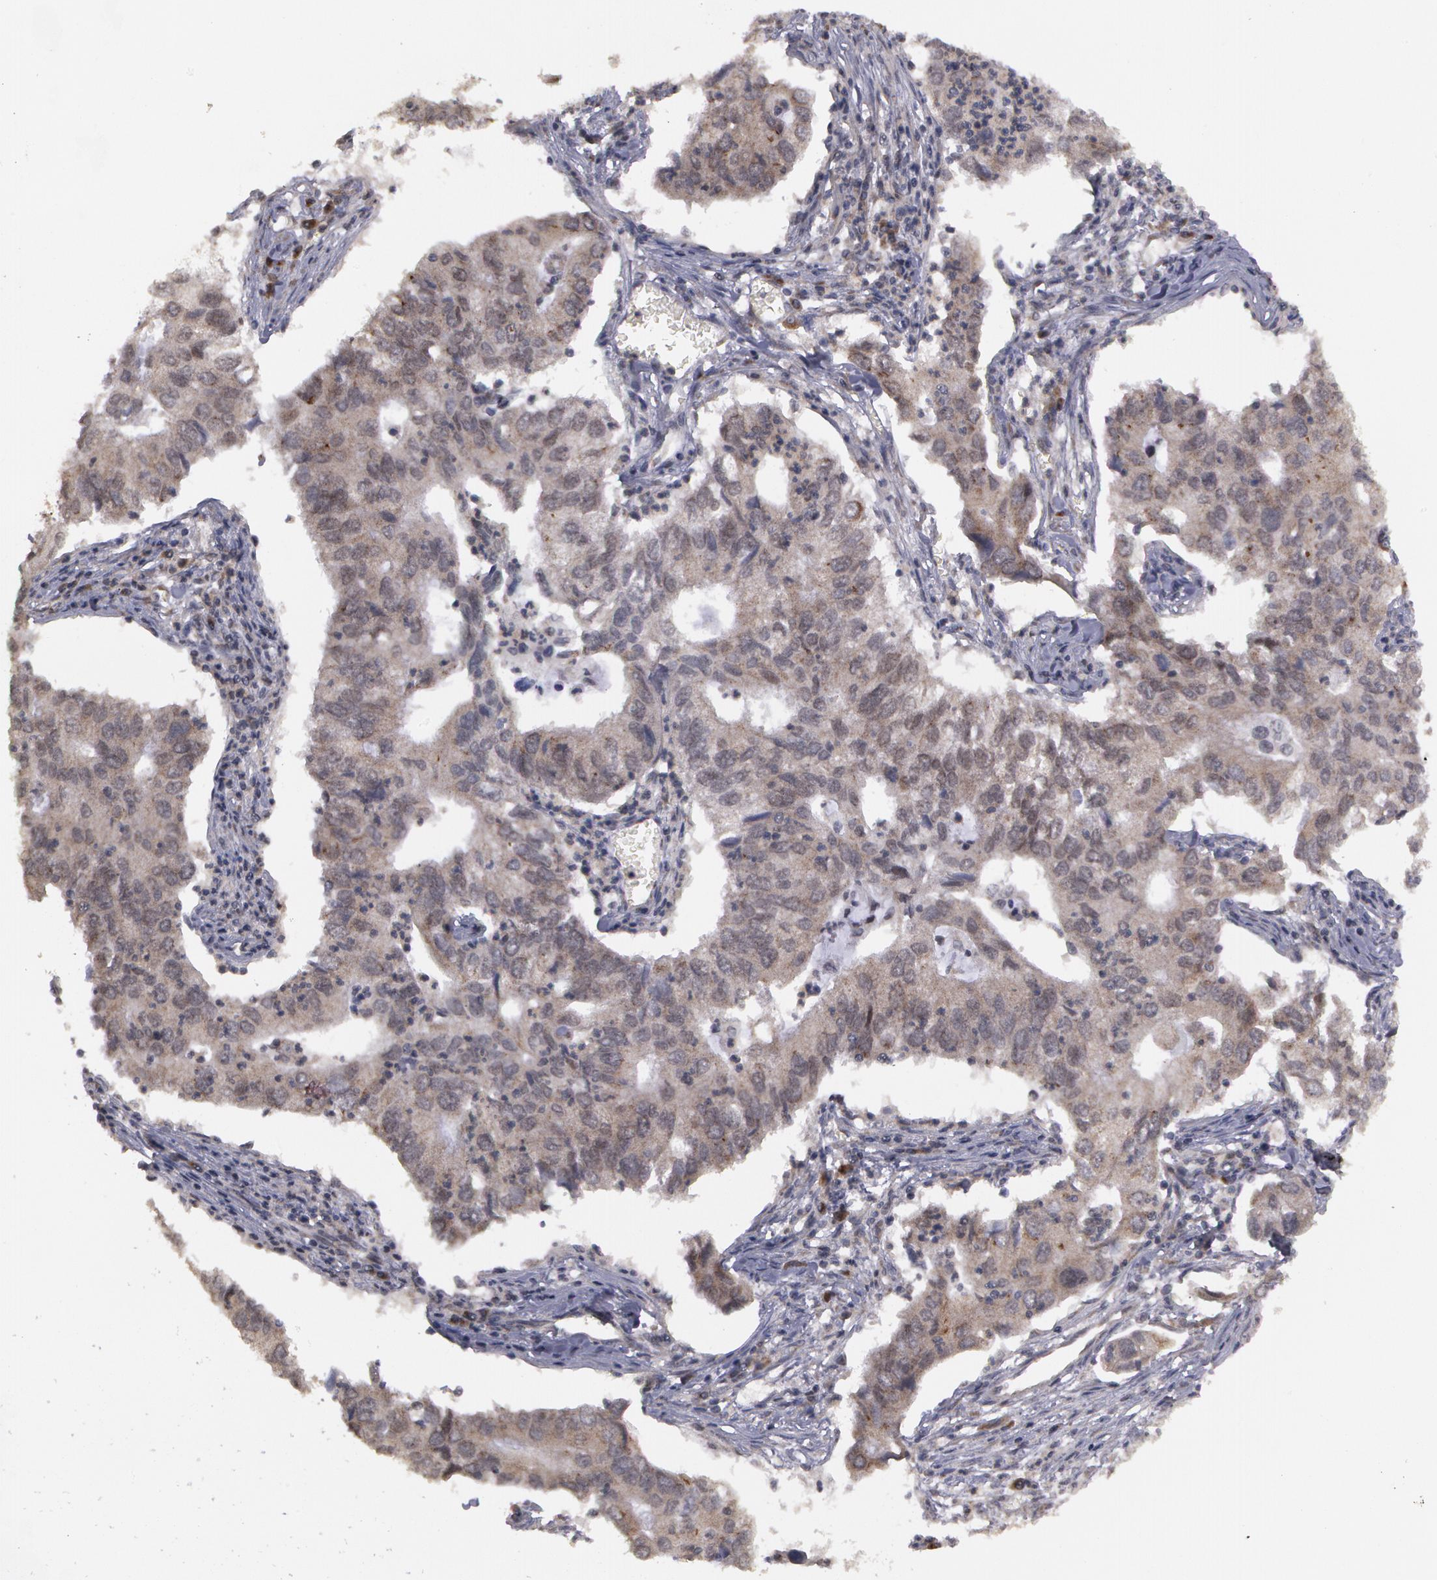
{"staining": {"intensity": "moderate", "quantity": ">75%", "location": "cytoplasmic/membranous,nuclear"}, "tissue": "lung cancer", "cell_type": "Tumor cells", "image_type": "cancer", "snomed": [{"axis": "morphology", "description": "Adenocarcinoma, NOS"}, {"axis": "topography", "description": "Lung"}], "caption": "Moderate cytoplasmic/membranous and nuclear protein expression is identified in about >75% of tumor cells in adenocarcinoma (lung).", "gene": "STX5", "patient": {"sex": "male", "age": 48}}